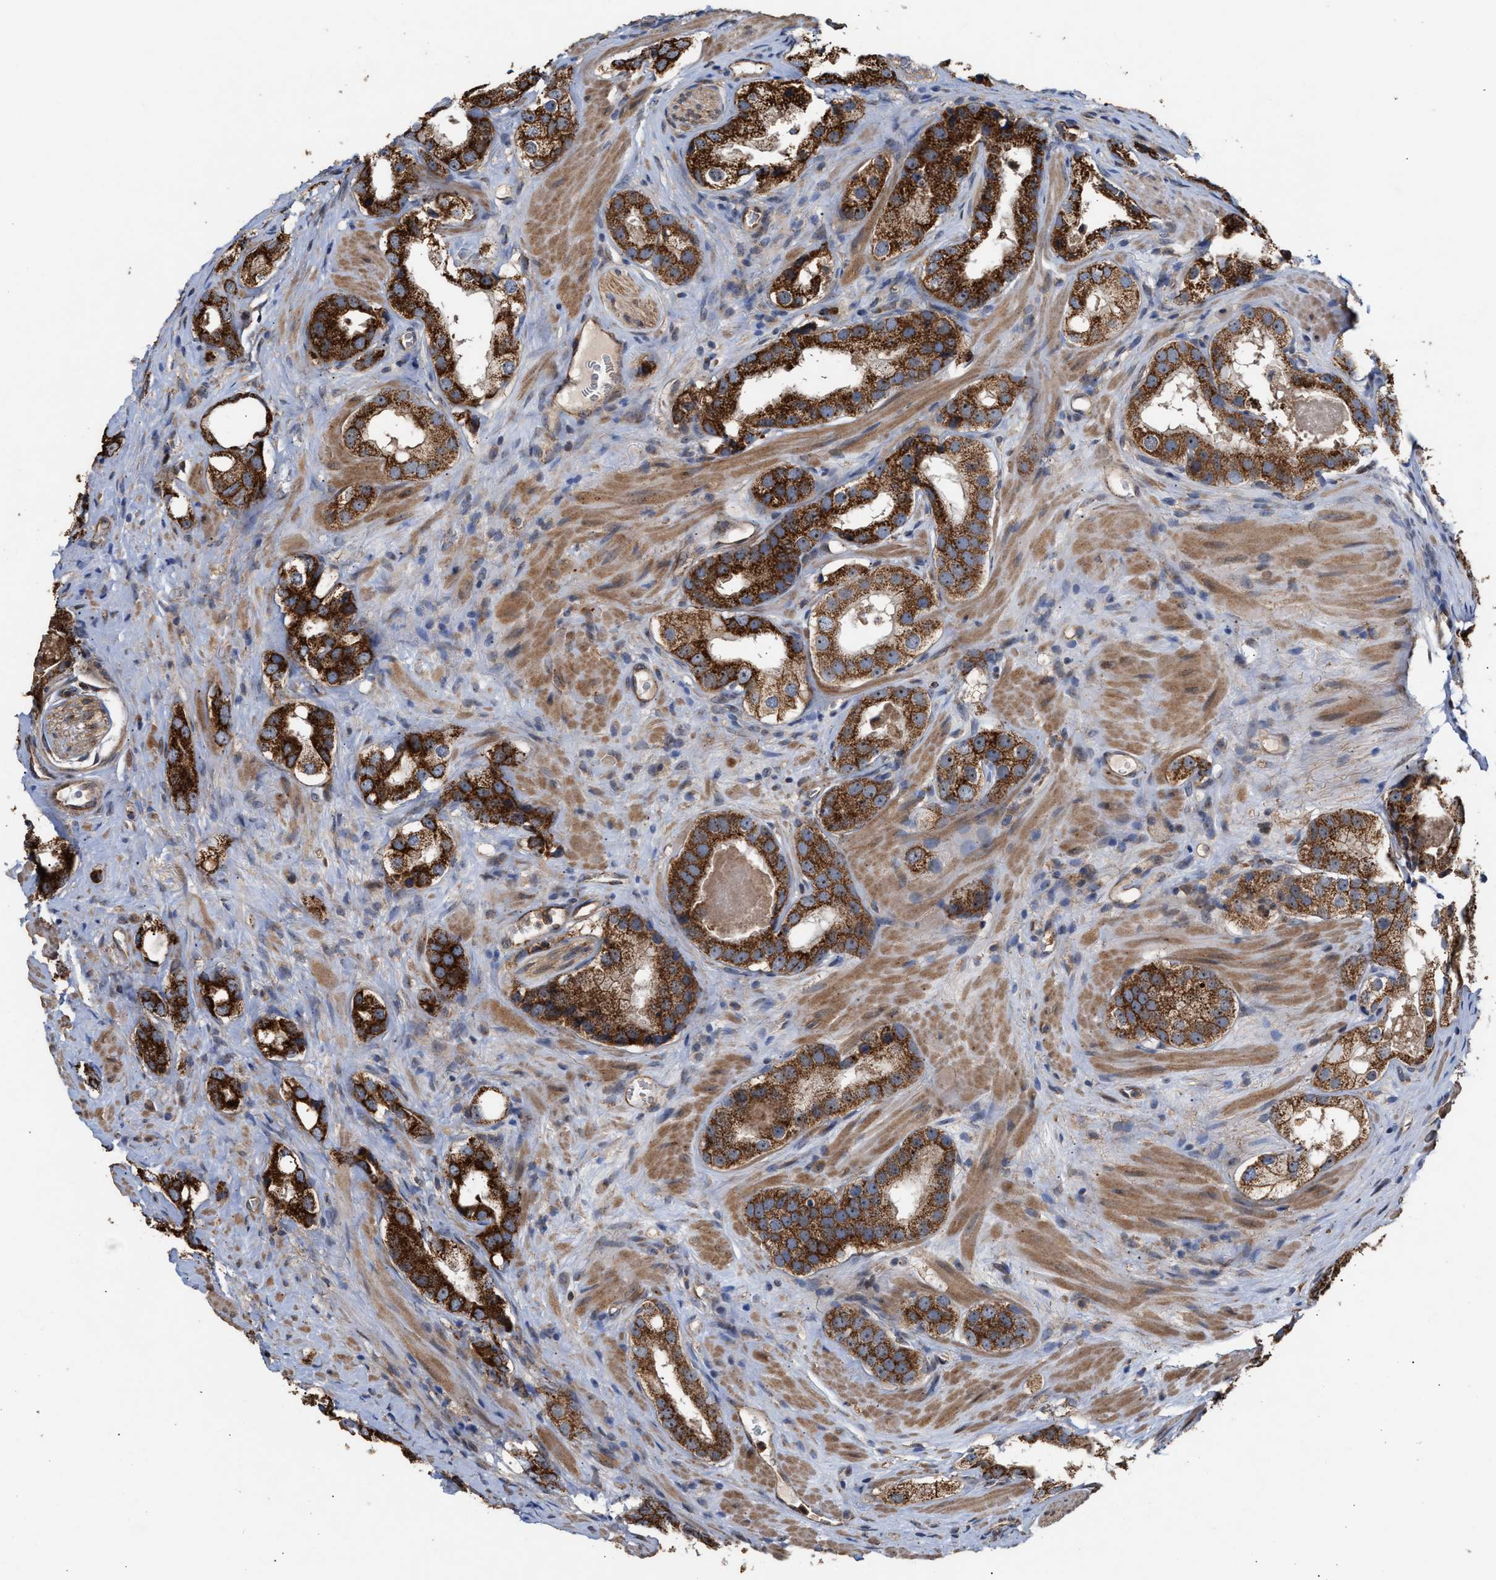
{"staining": {"intensity": "strong", "quantity": ">75%", "location": "cytoplasmic/membranous"}, "tissue": "prostate cancer", "cell_type": "Tumor cells", "image_type": "cancer", "snomed": [{"axis": "morphology", "description": "Adenocarcinoma, High grade"}, {"axis": "topography", "description": "Prostate"}], "caption": "Prostate adenocarcinoma (high-grade) stained with a protein marker demonstrates strong staining in tumor cells.", "gene": "EXOSC2", "patient": {"sex": "male", "age": 63}}